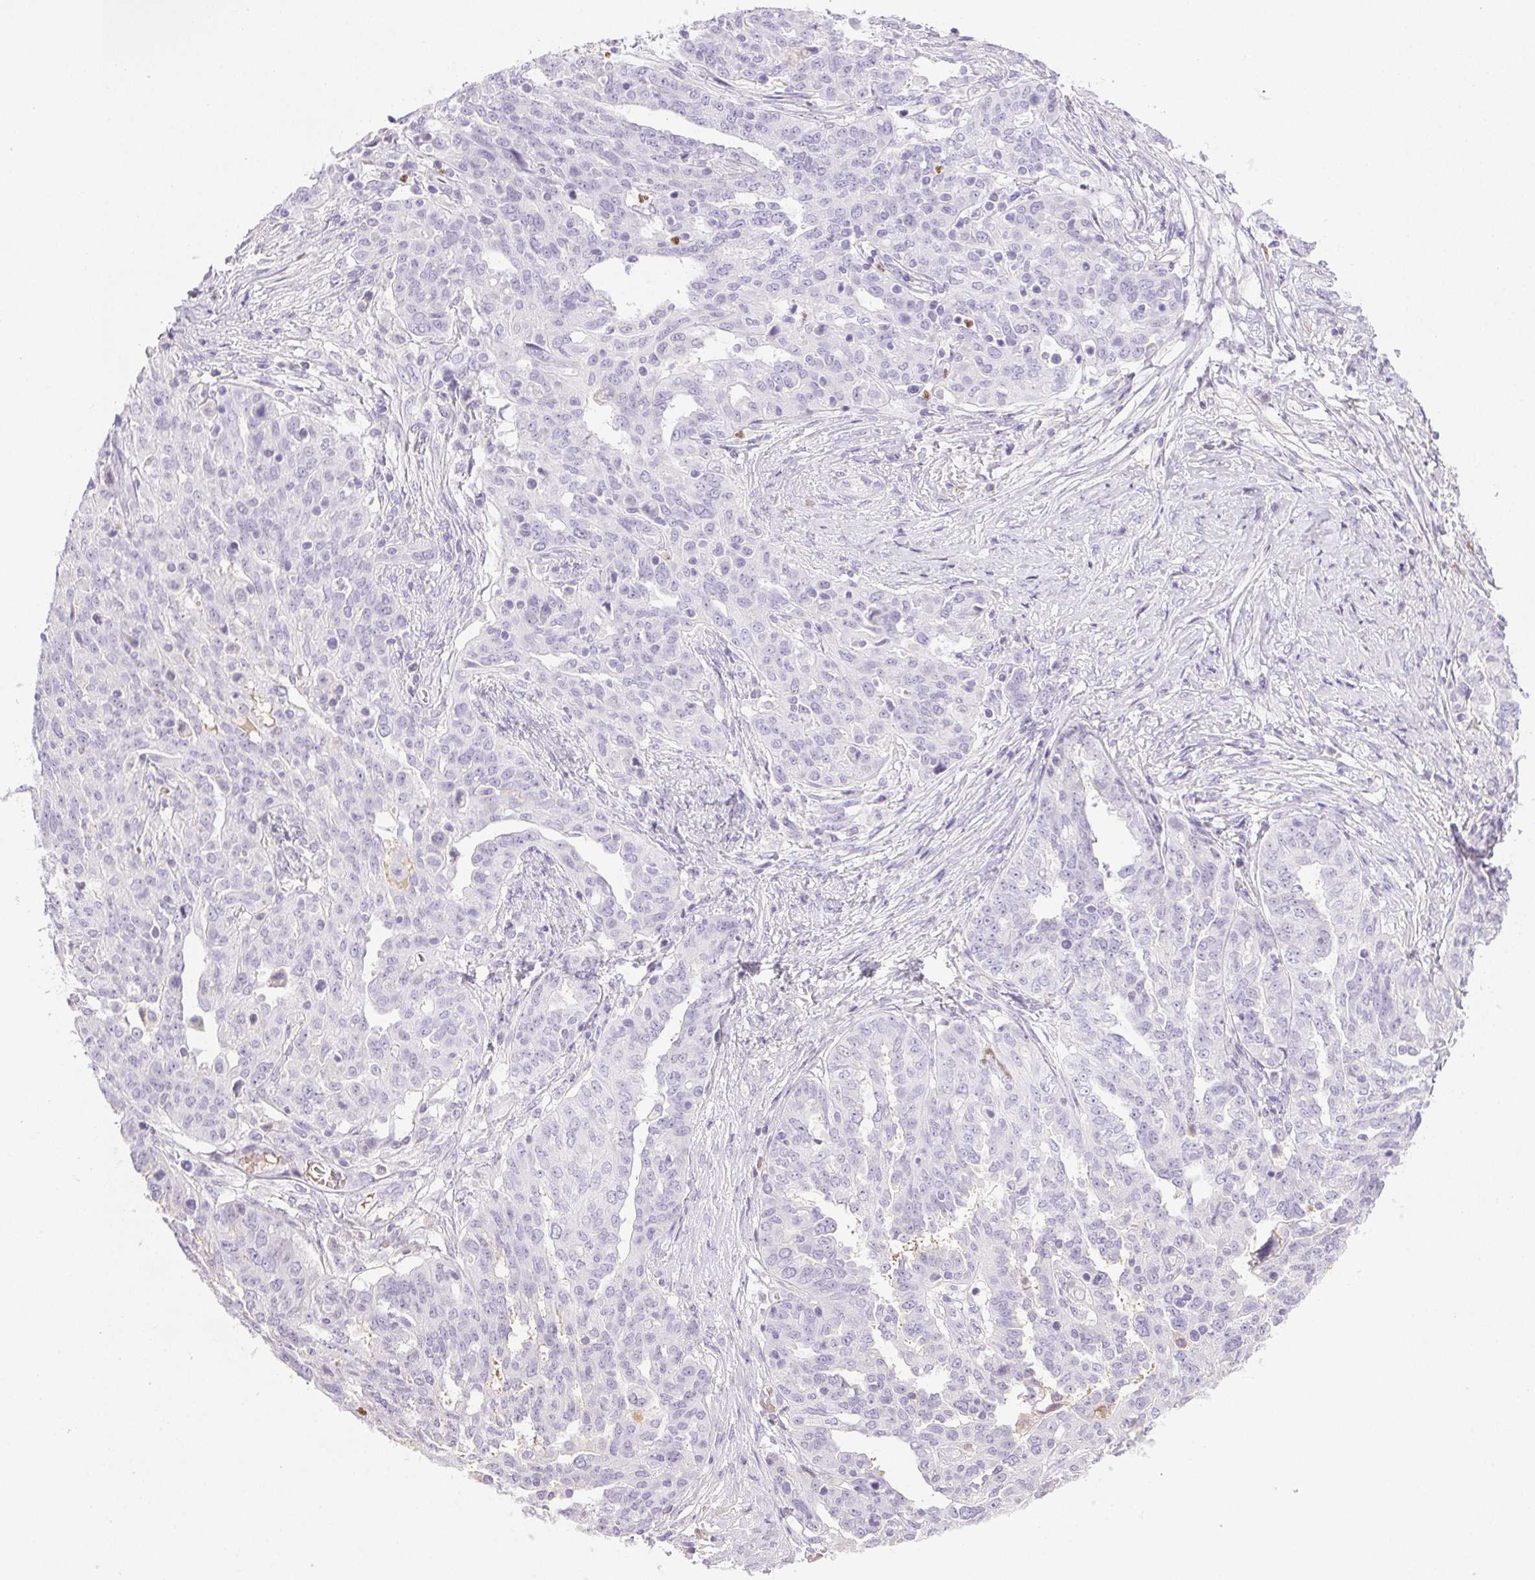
{"staining": {"intensity": "negative", "quantity": "none", "location": "none"}, "tissue": "ovarian cancer", "cell_type": "Tumor cells", "image_type": "cancer", "snomed": [{"axis": "morphology", "description": "Cystadenocarcinoma, serous, NOS"}, {"axis": "topography", "description": "Ovary"}], "caption": "This is a image of immunohistochemistry (IHC) staining of serous cystadenocarcinoma (ovarian), which shows no positivity in tumor cells.", "gene": "PADI4", "patient": {"sex": "female", "age": 67}}